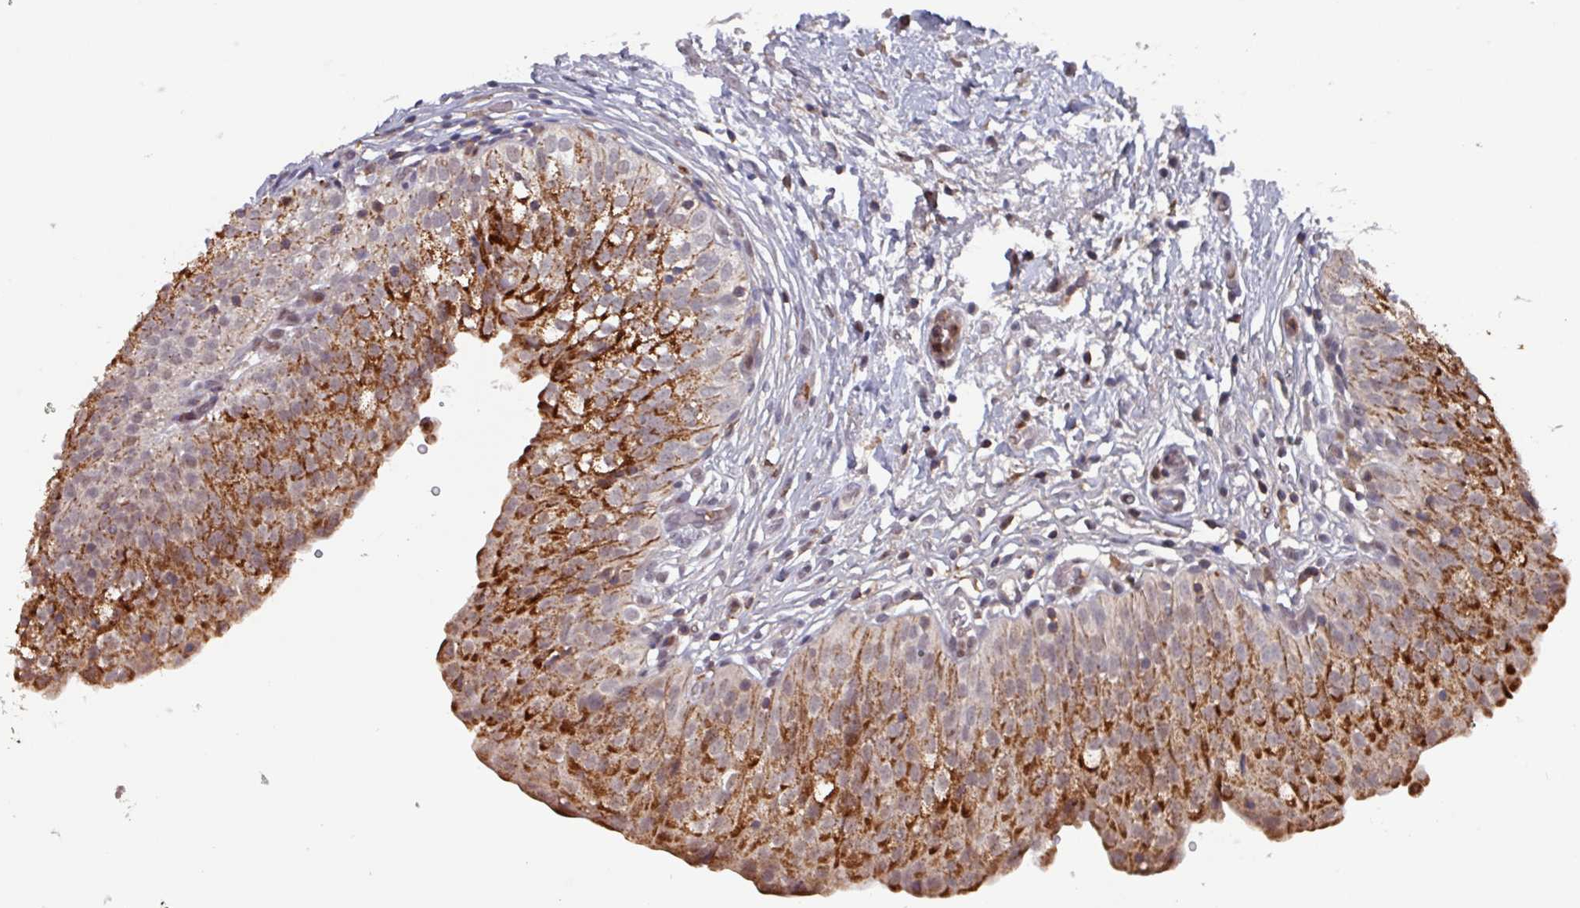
{"staining": {"intensity": "strong", "quantity": ">75%", "location": "cytoplasmic/membranous"}, "tissue": "urinary bladder", "cell_type": "Urothelial cells", "image_type": "normal", "snomed": [{"axis": "morphology", "description": "Normal tissue, NOS"}, {"axis": "topography", "description": "Urinary bladder"}], "caption": "A high amount of strong cytoplasmic/membranous staining is appreciated in approximately >75% of urothelial cells in unremarkable urinary bladder.", "gene": "PRRX1", "patient": {"sex": "male", "age": 55}}